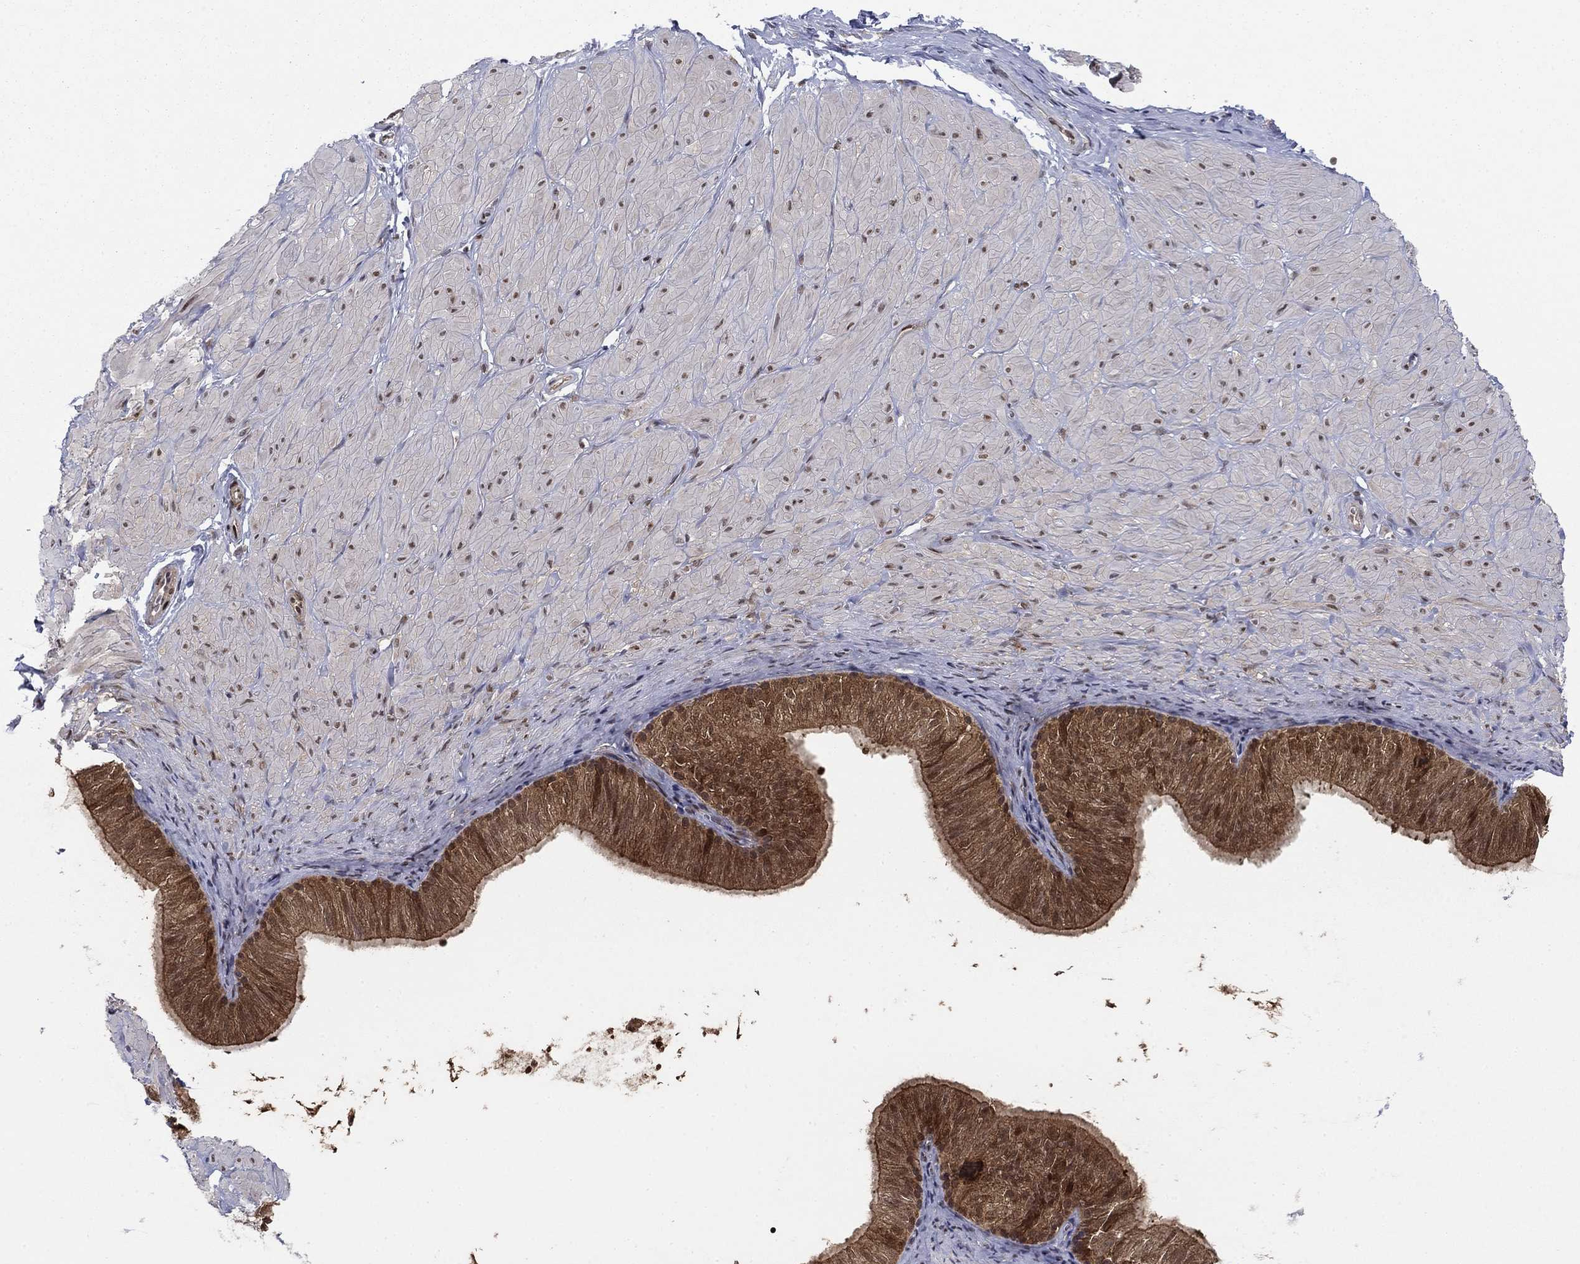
{"staining": {"intensity": "negative", "quantity": "none", "location": "none"}, "tissue": "adipose tissue", "cell_type": "Adipocytes", "image_type": "normal", "snomed": [{"axis": "morphology", "description": "Normal tissue, NOS"}, {"axis": "topography", "description": "Smooth muscle"}, {"axis": "topography", "description": "Peripheral nerve tissue"}], "caption": "Protein analysis of benign adipose tissue shows no significant expression in adipocytes. (Brightfield microscopy of DAB (3,3'-diaminobenzidine) IHC at high magnification).", "gene": "FKBP4", "patient": {"sex": "male", "age": 22}}